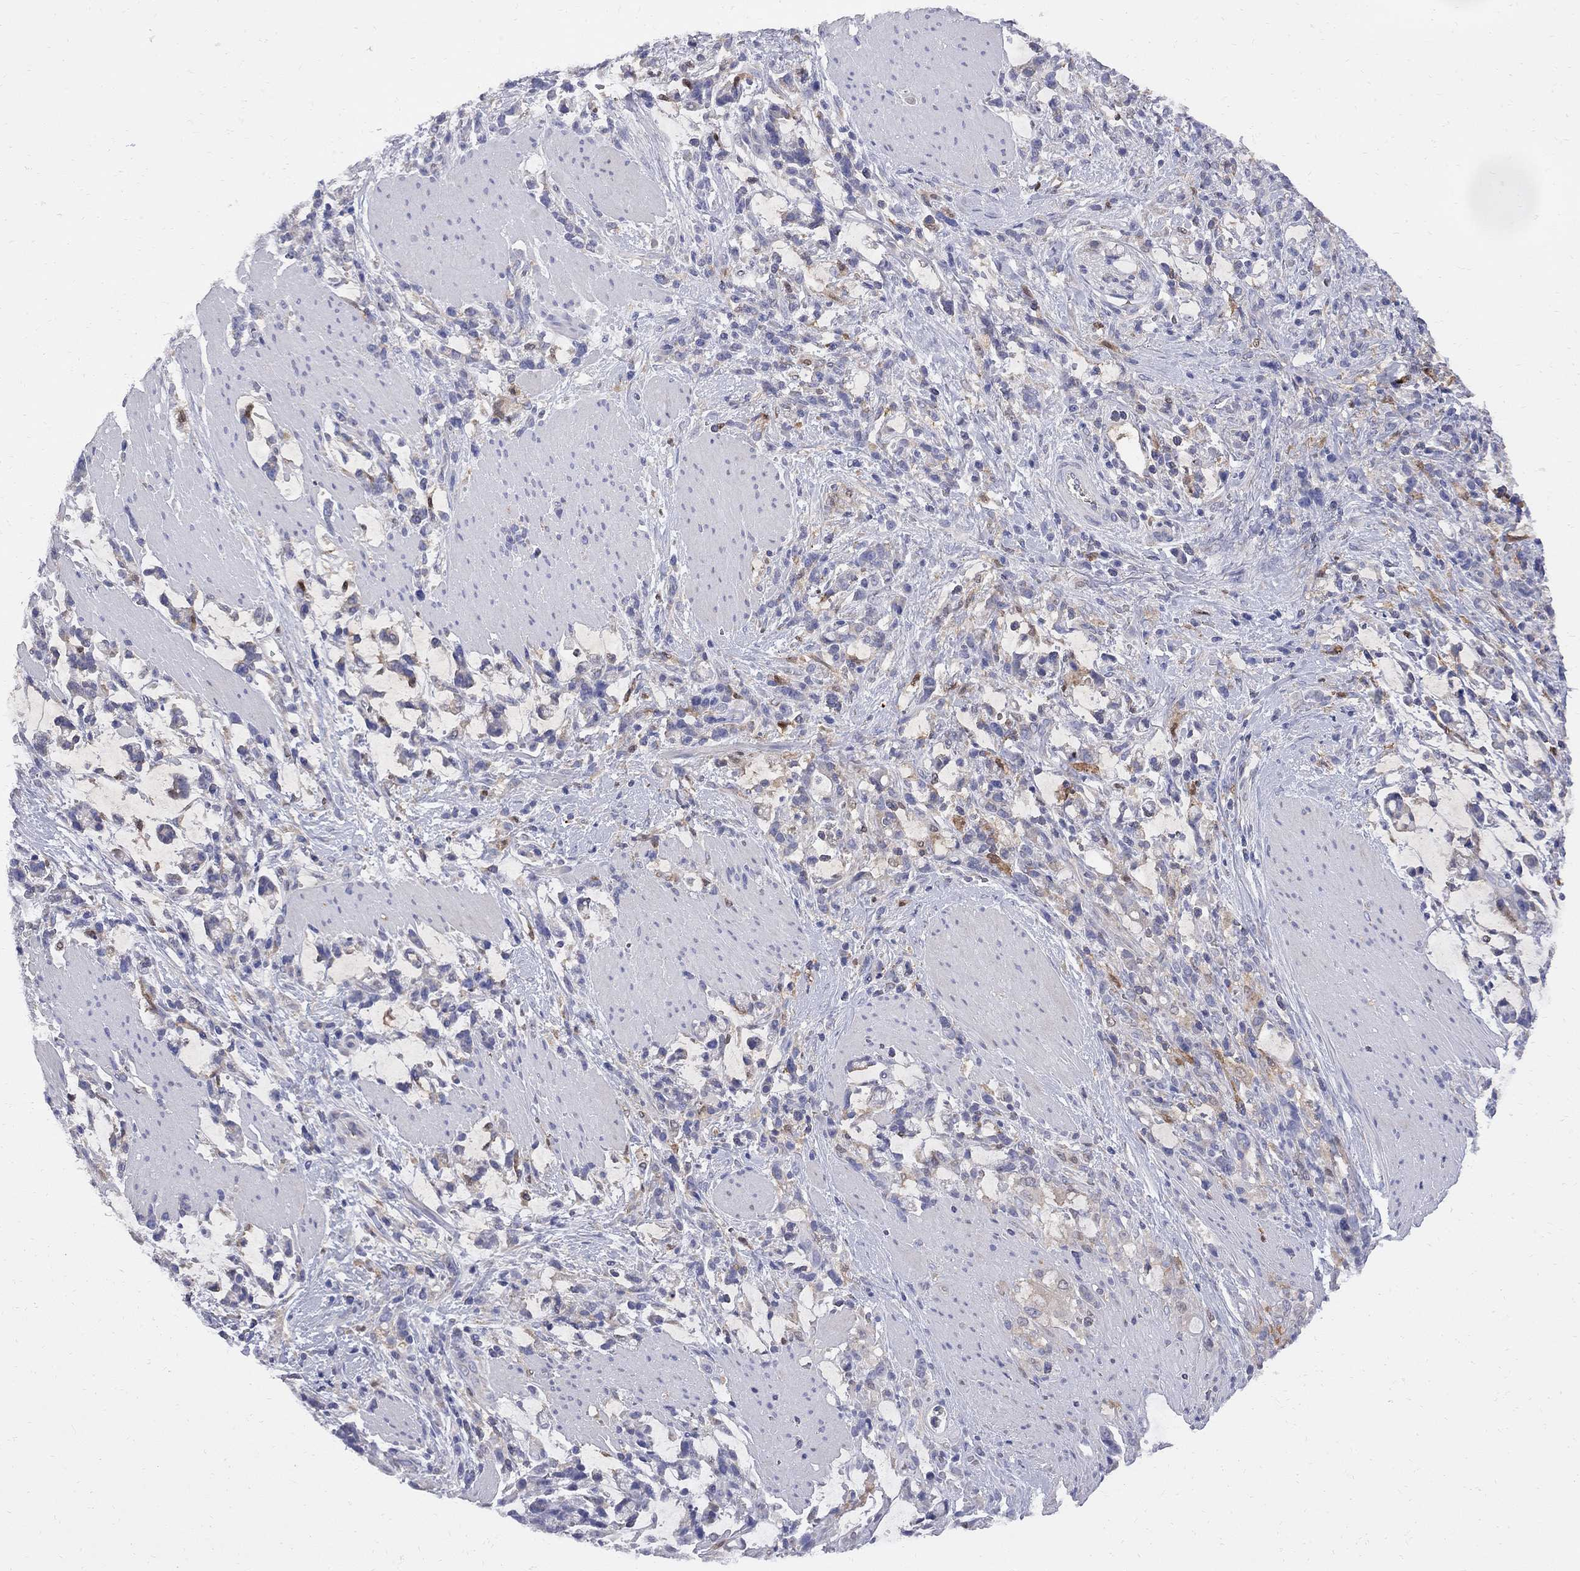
{"staining": {"intensity": "weak", "quantity": "<25%", "location": "cytoplasmic/membranous"}, "tissue": "stomach cancer", "cell_type": "Tumor cells", "image_type": "cancer", "snomed": [{"axis": "morphology", "description": "Adenocarcinoma, NOS"}, {"axis": "topography", "description": "Stomach"}], "caption": "Adenocarcinoma (stomach) stained for a protein using immunohistochemistry demonstrates no positivity tumor cells.", "gene": "MTHFR", "patient": {"sex": "female", "age": 57}}